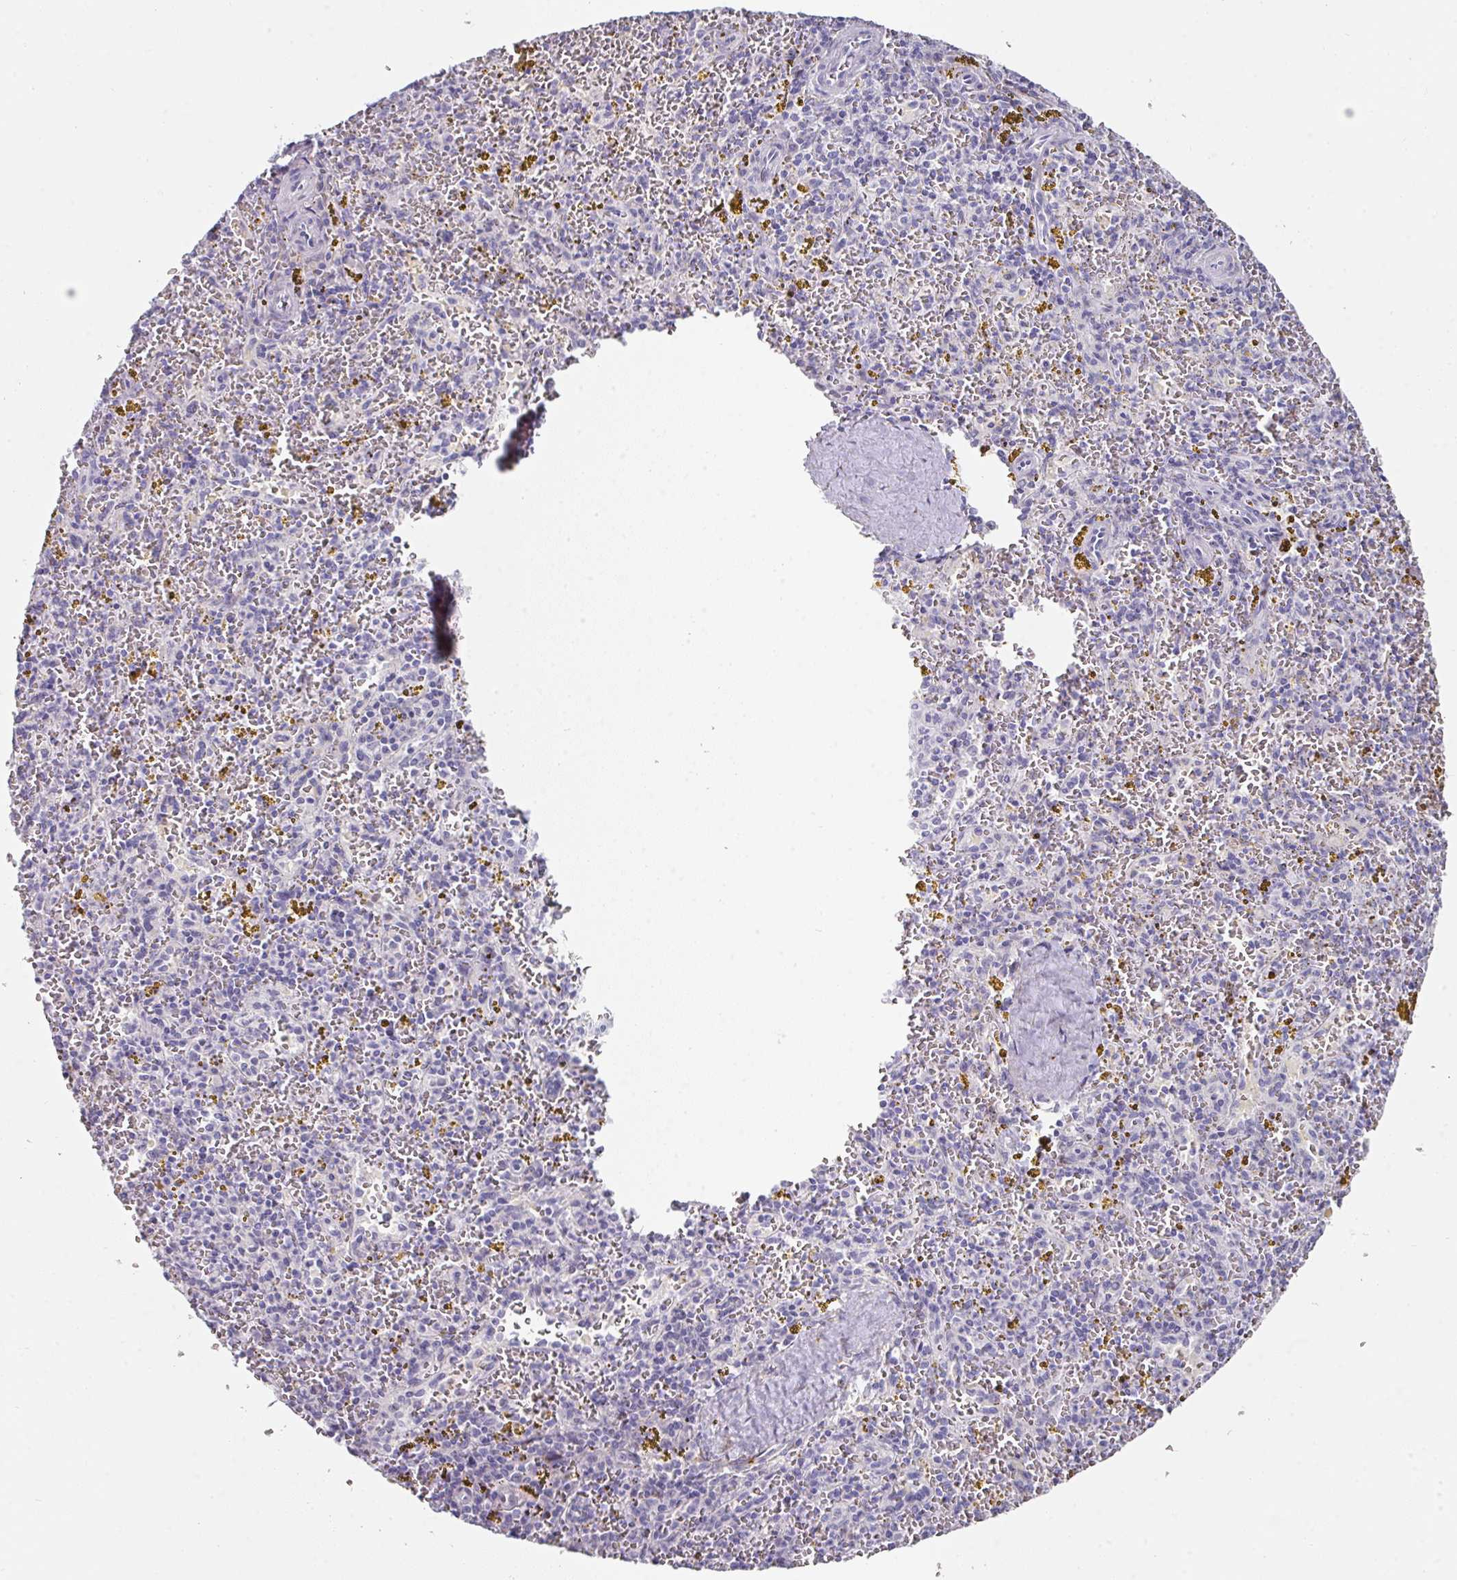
{"staining": {"intensity": "negative", "quantity": "none", "location": "none"}, "tissue": "spleen", "cell_type": "Cells in red pulp", "image_type": "normal", "snomed": [{"axis": "morphology", "description": "Normal tissue, NOS"}, {"axis": "topography", "description": "Spleen"}], "caption": "IHC photomicrograph of unremarkable spleen: spleen stained with DAB displays no significant protein staining in cells in red pulp.", "gene": "ANKRD29", "patient": {"sex": "male", "age": 57}}